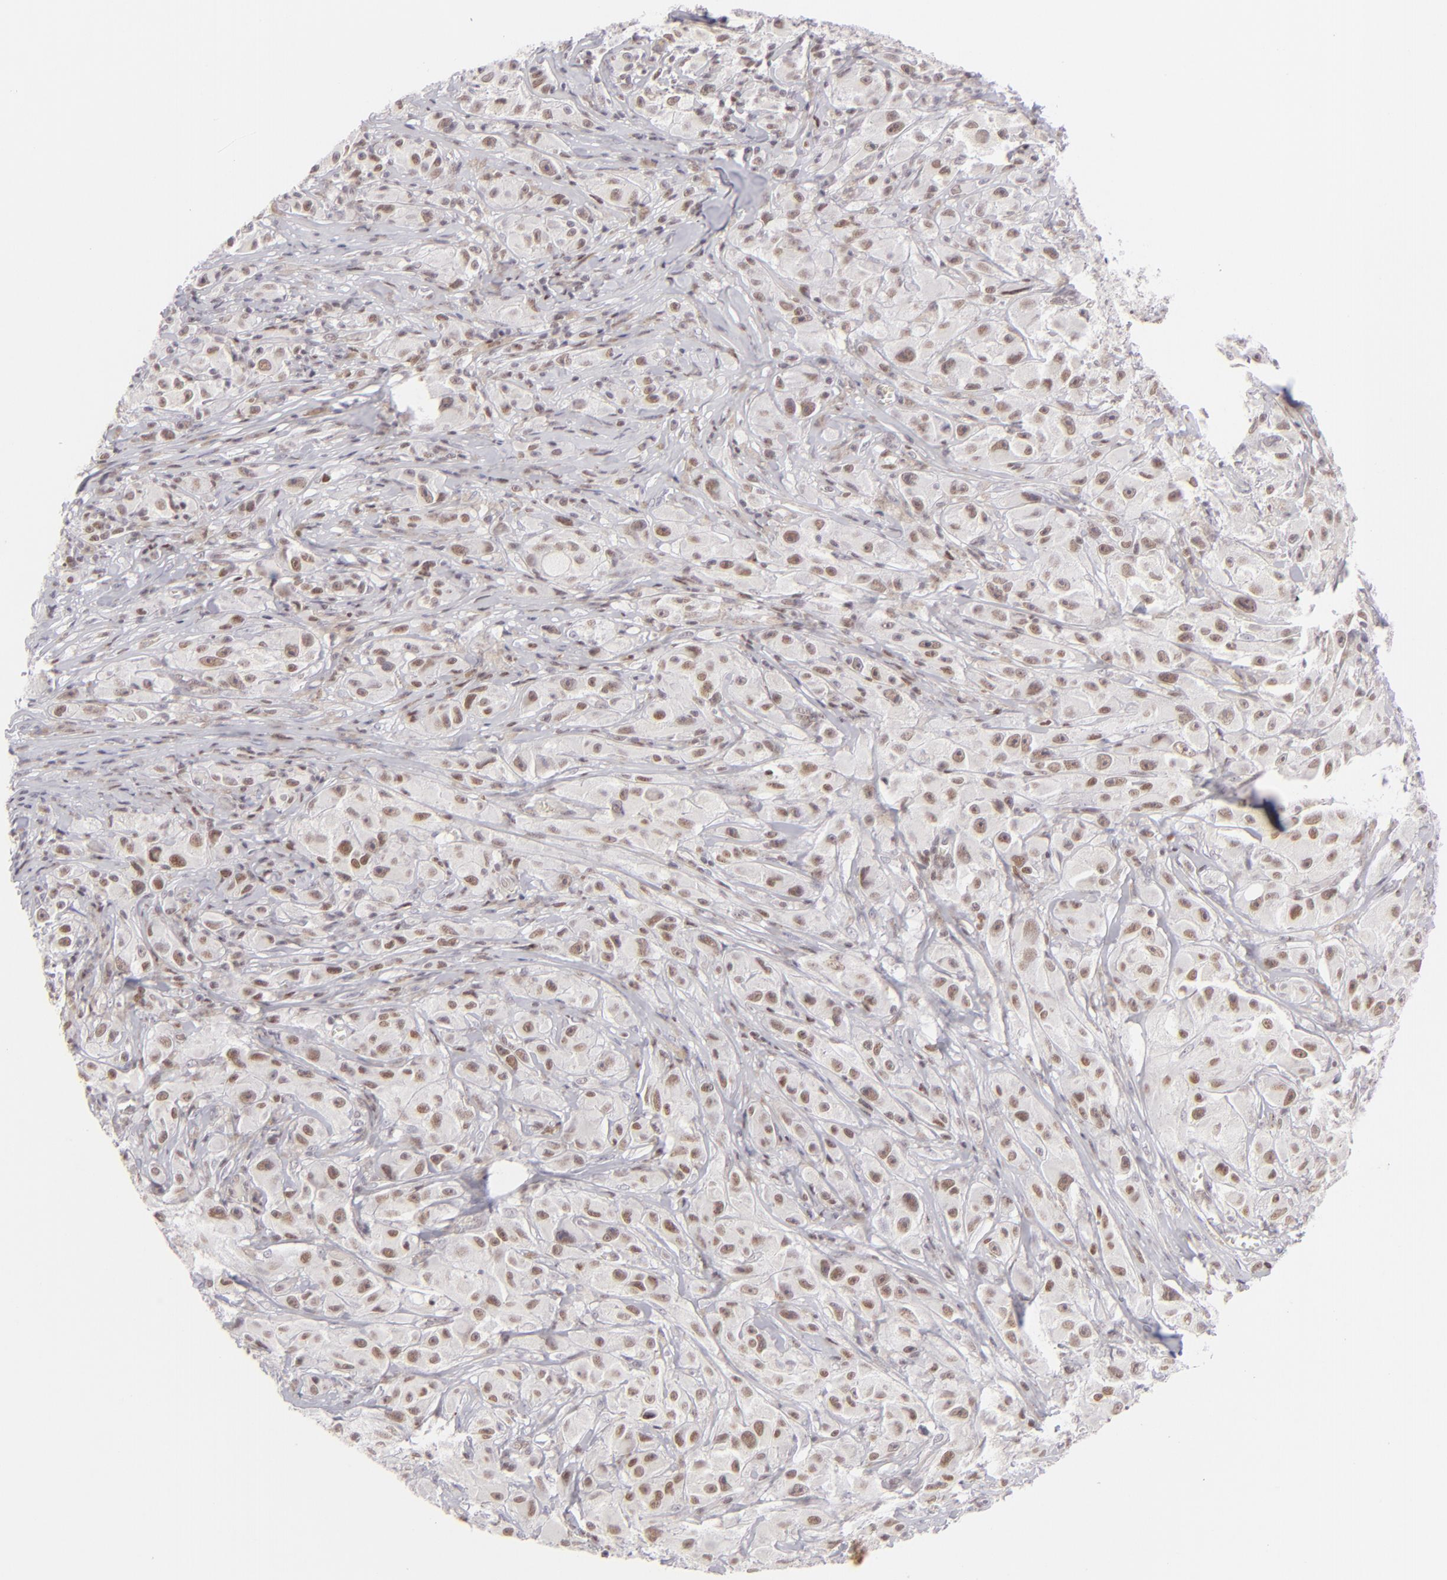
{"staining": {"intensity": "moderate", "quantity": ">75%", "location": "nuclear"}, "tissue": "melanoma", "cell_type": "Tumor cells", "image_type": "cancer", "snomed": [{"axis": "morphology", "description": "Malignant melanoma, NOS"}, {"axis": "topography", "description": "Skin"}], "caption": "Immunohistochemistry (IHC) (DAB) staining of human melanoma shows moderate nuclear protein staining in approximately >75% of tumor cells.", "gene": "POU2F1", "patient": {"sex": "male", "age": 56}}